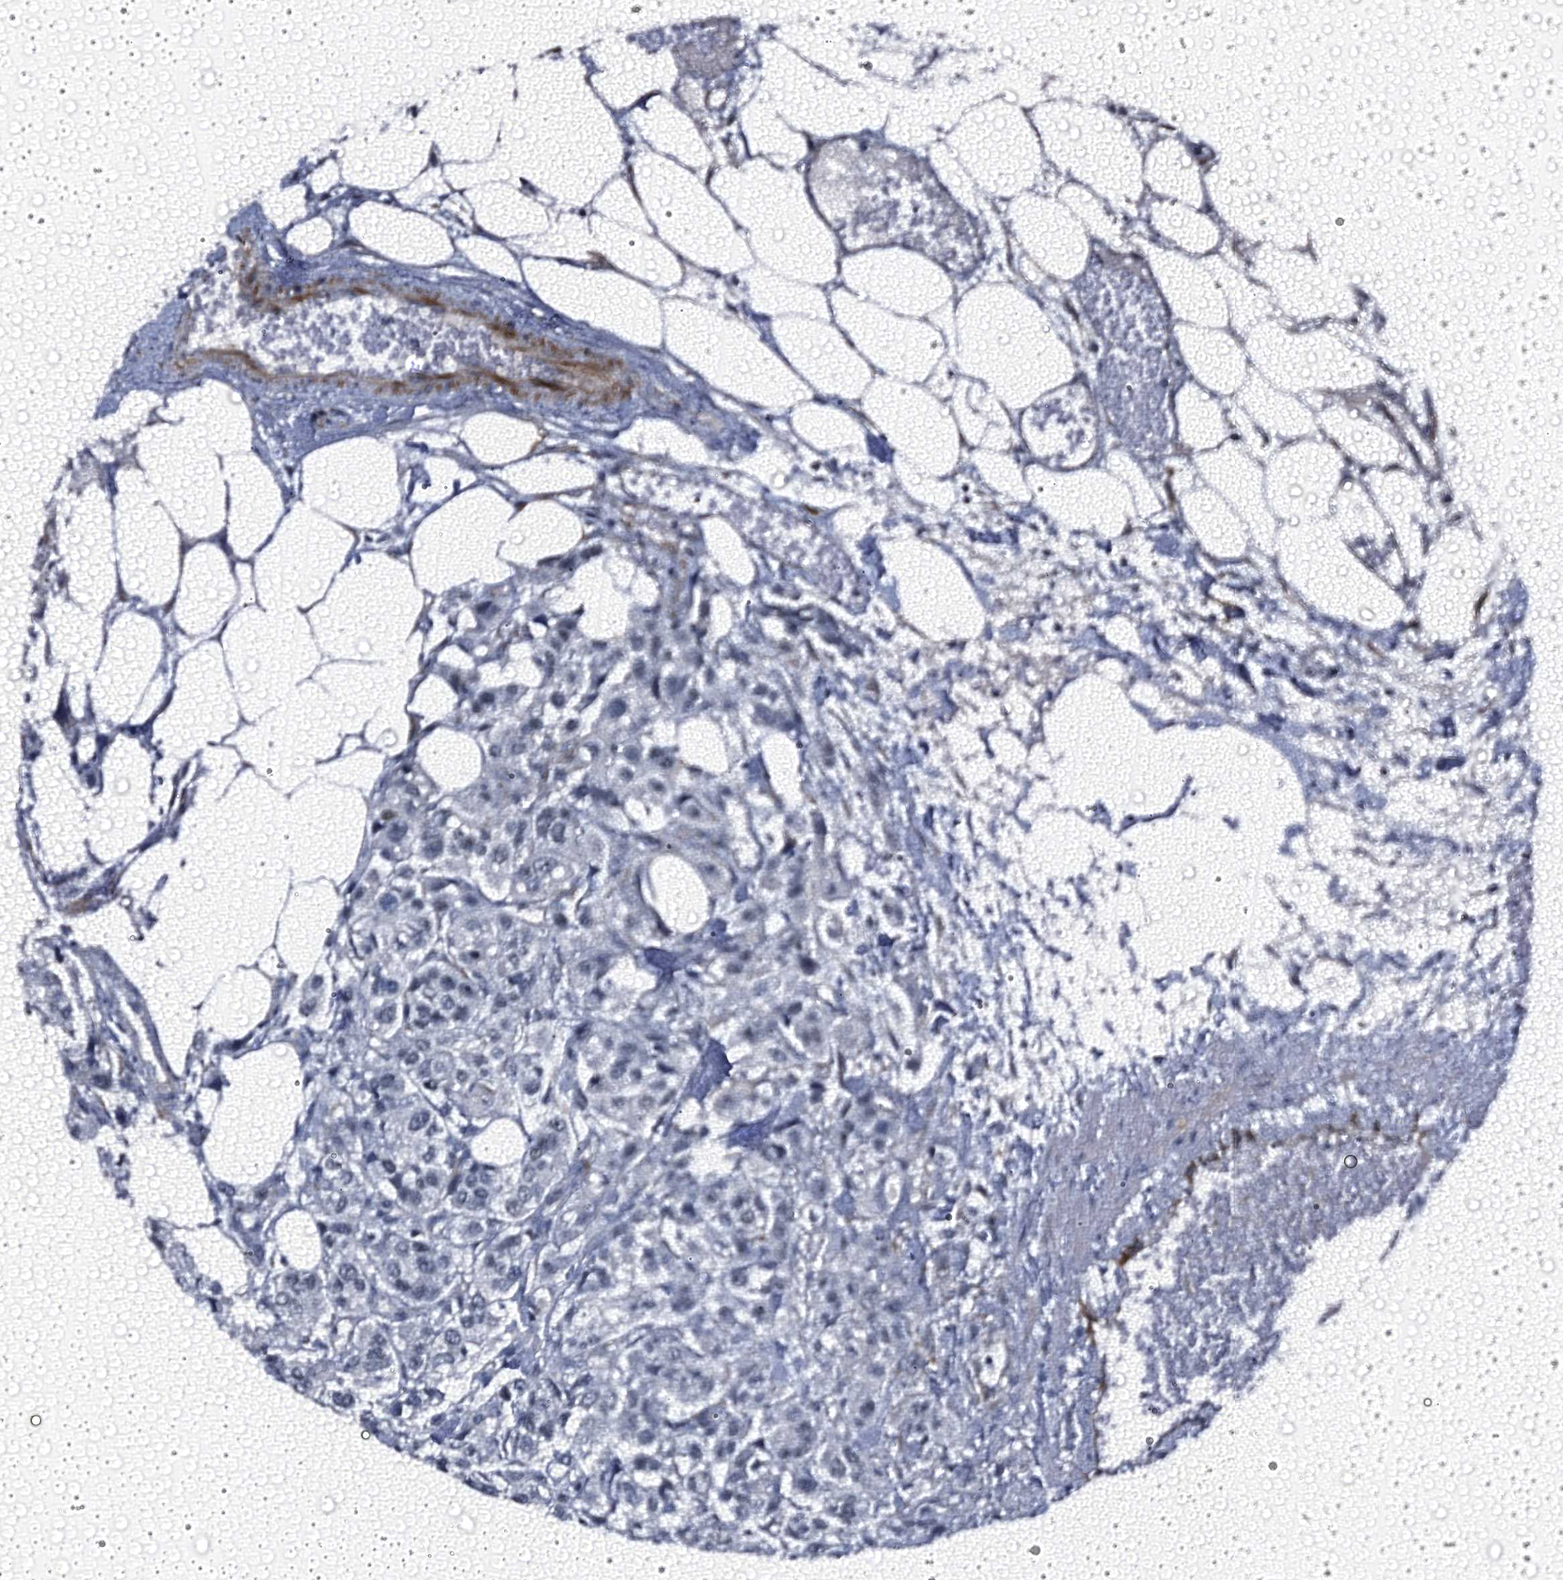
{"staining": {"intensity": "negative", "quantity": "none", "location": "none"}, "tissue": "urothelial cancer", "cell_type": "Tumor cells", "image_type": "cancer", "snomed": [{"axis": "morphology", "description": "Urothelial carcinoma, High grade"}, {"axis": "topography", "description": "Urinary bladder"}], "caption": "The histopathology image reveals no significant positivity in tumor cells of urothelial cancer. (DAB (3,3'-diaminobenzidine) immunohistochemistry (IHC) with hematoxylin counter stain).", "gene": "EMG1", "patient": {"sex": "male", "age": 67}}